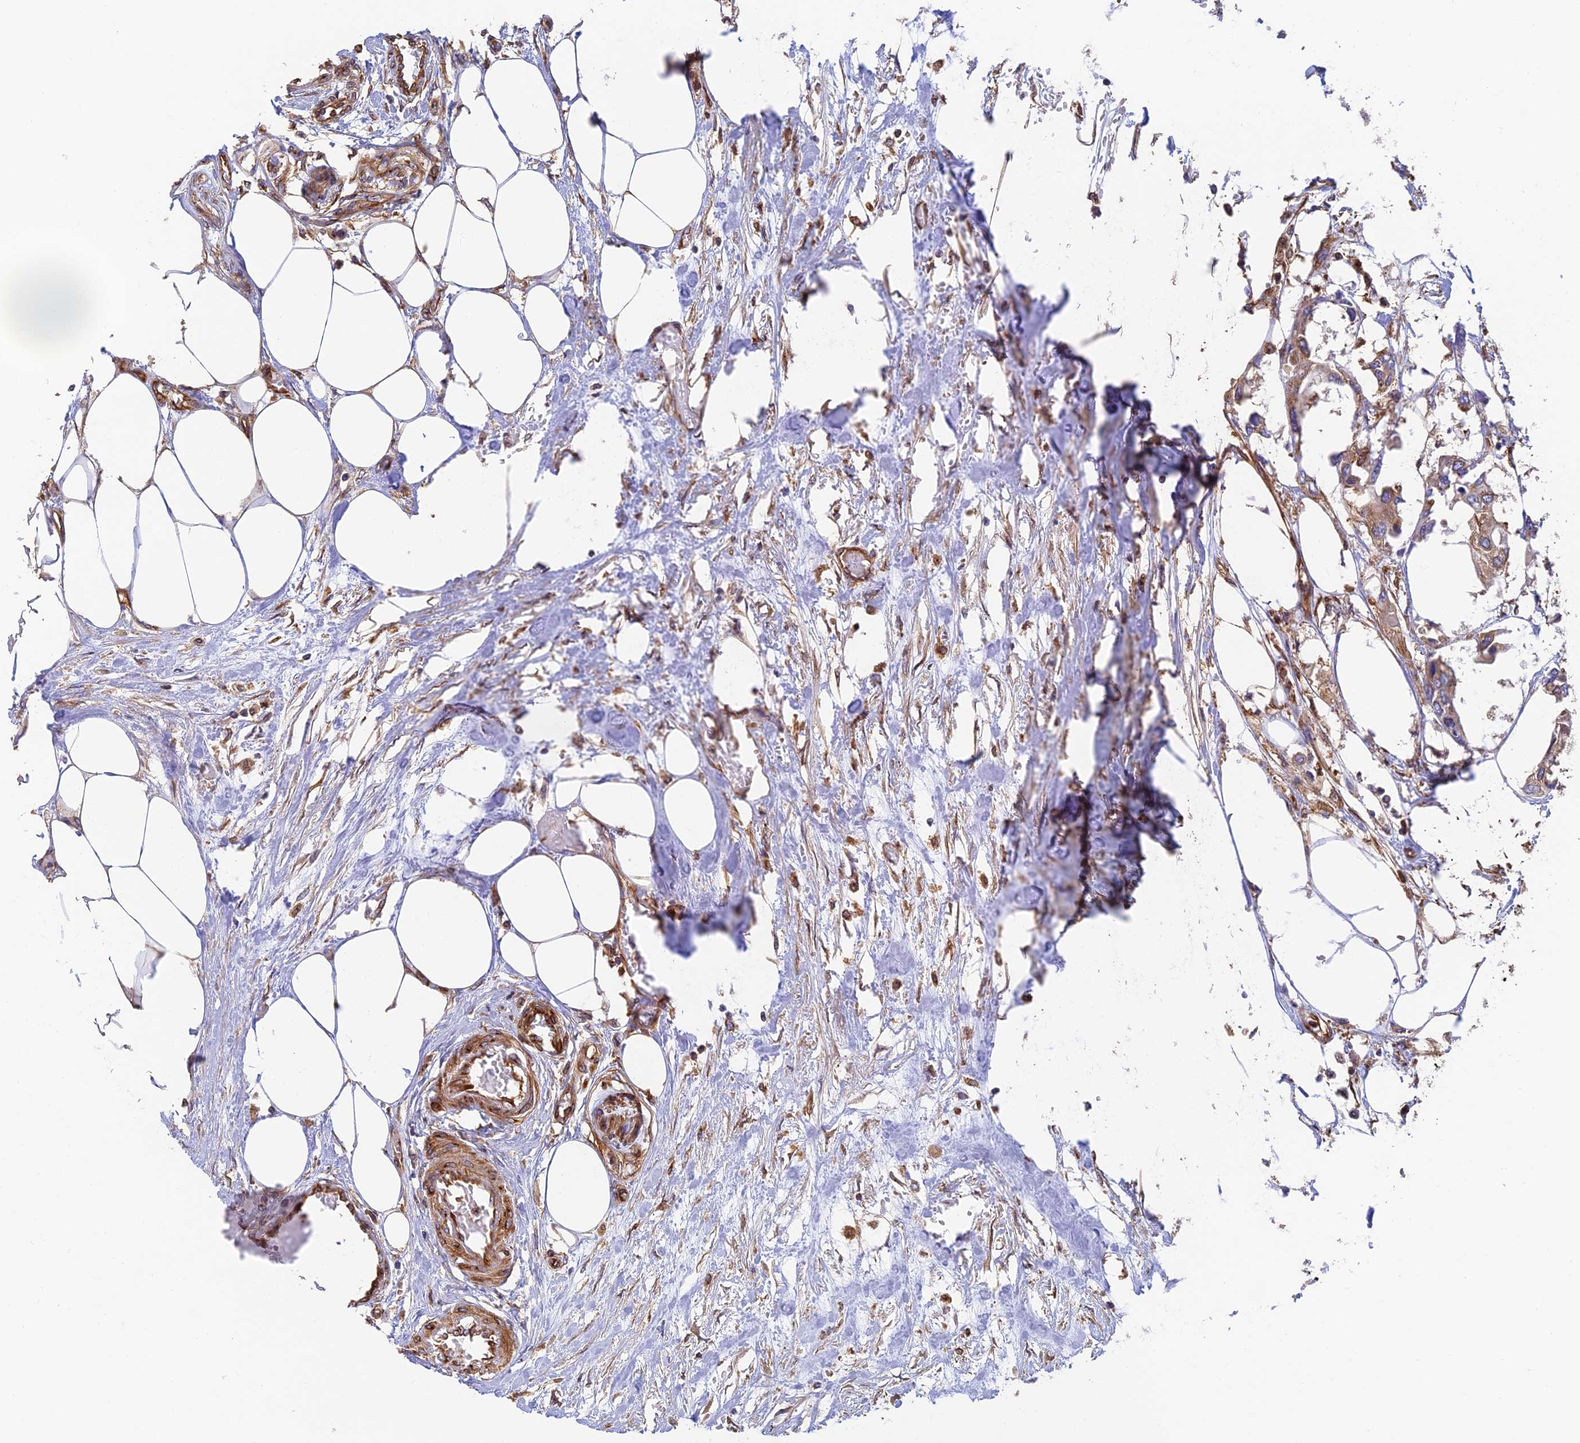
{"staining": {"intensity": "moderate", "quantity": ">75%", "location": "cytoplasmic/membranous"}, "tissue": "urothelial cancer", "cell_type": "Tumor cells", "image_type": "cancer", "snomed": [{"axis": "morphology", "description": "Urothelial carcinoma, High grade"}, {"axis": "topography", "description": "Urinary bladder"}], "caption": "Approximately >75% of tumor cells in human urothelial cancer display moderate cytoplasmic/membranous protein staining as visualized by brown immunohistochemical staining.", "gene": "DCTN2", "patient": {"sex": "male", "age": 64}}